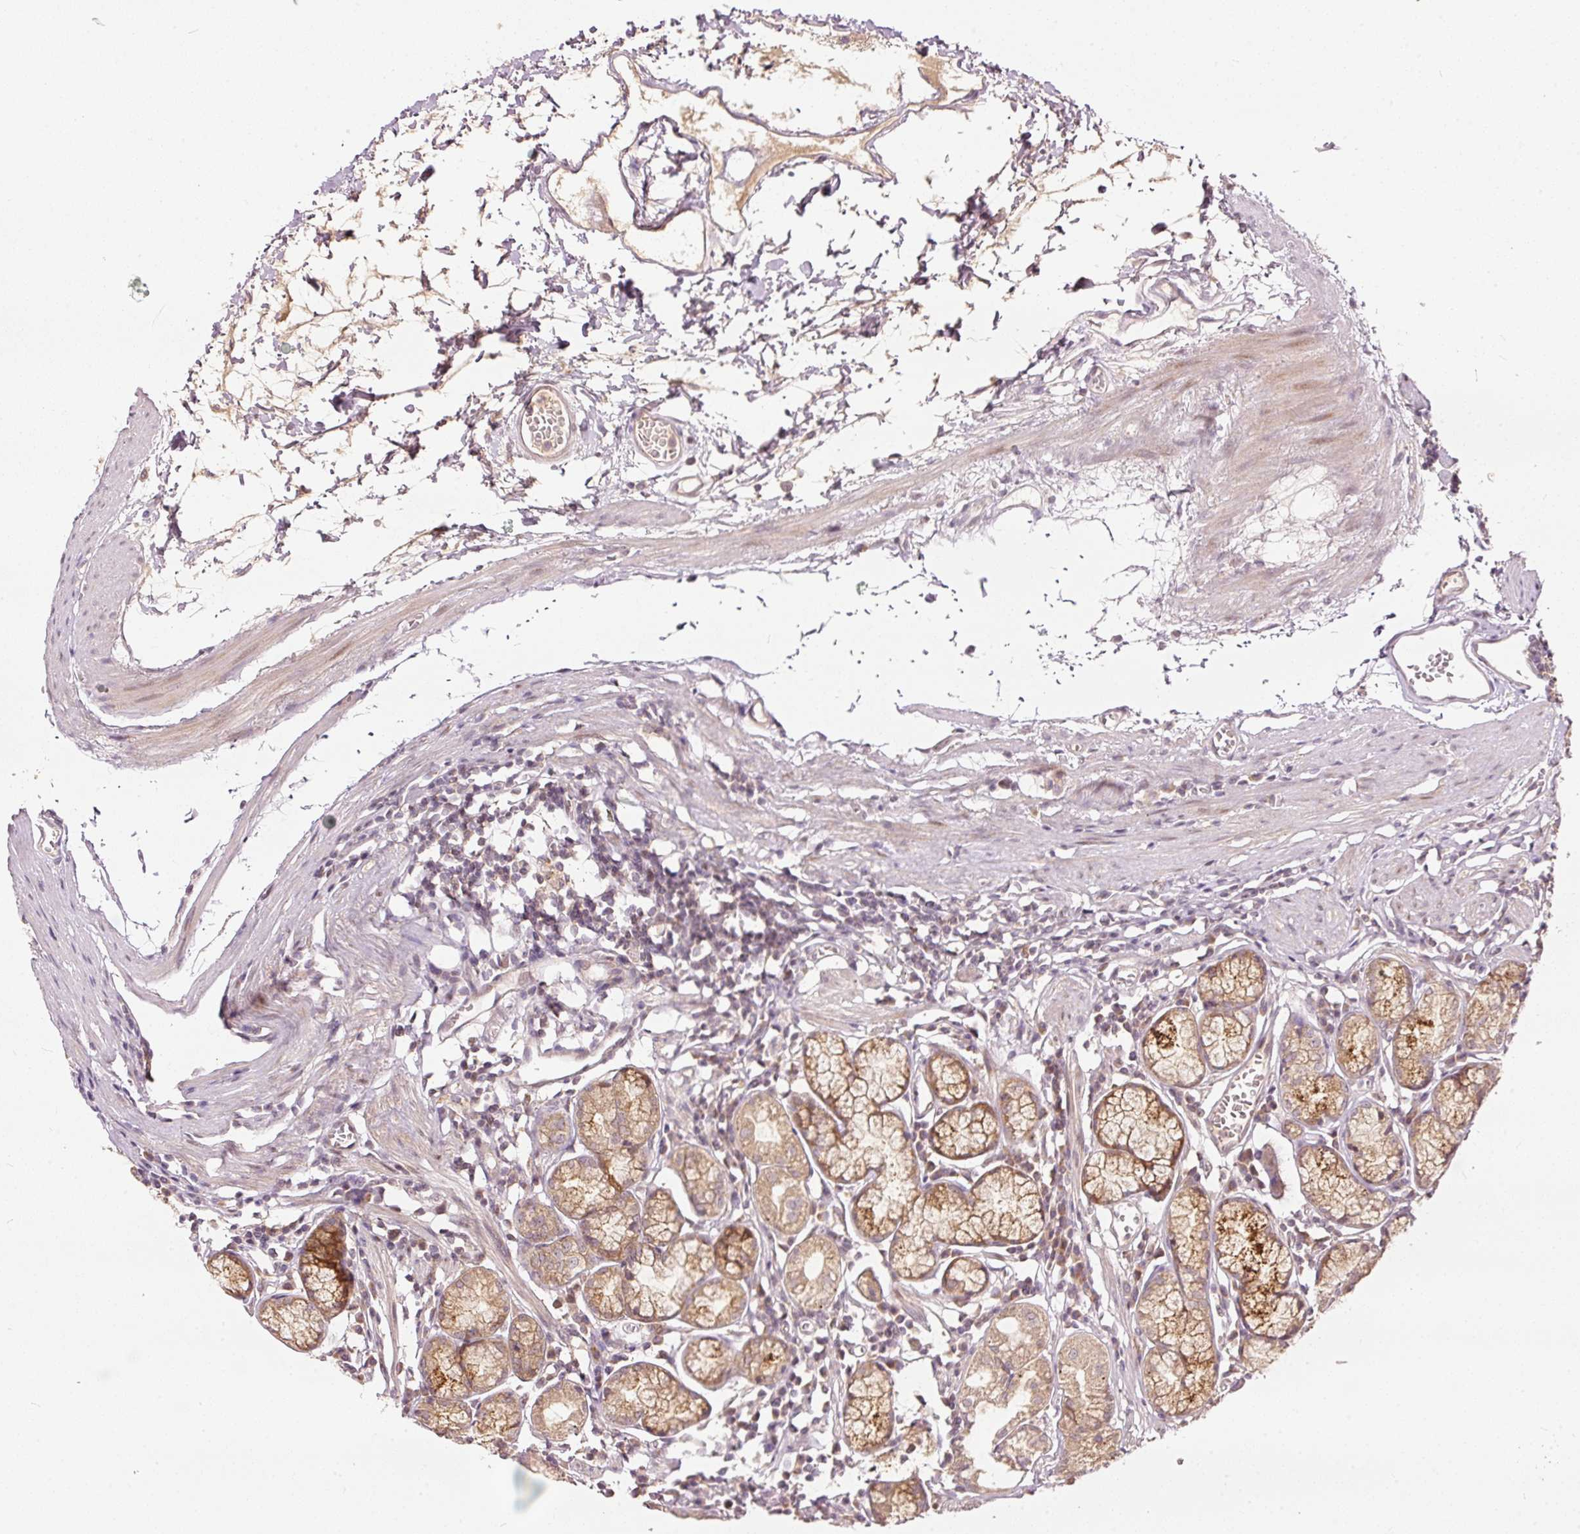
{"staining": {"intensity": "moderate", "quantity": ">75%", "location": "cytoplasmic/membranous"}, "tissue": "stomach", "cell_type": "Glandular cells", "image_type": "normal", "snomed": [{"axis": "morphology", "description": "Normal tissue, NOS"}, {"axis": "topography", "description": "Stomach"}], "caption": "IHC micrograph of unremarkable stomach: human stomach stained using IHC shows medium levels of moderate protein expression localized specifically in the cytoplasmic/membranous of glandular cells, appearing as a cytoplasmic/membranous brown color.", "gene": "PCDHB1", "patient": {"sex": "male", "age": 55}}